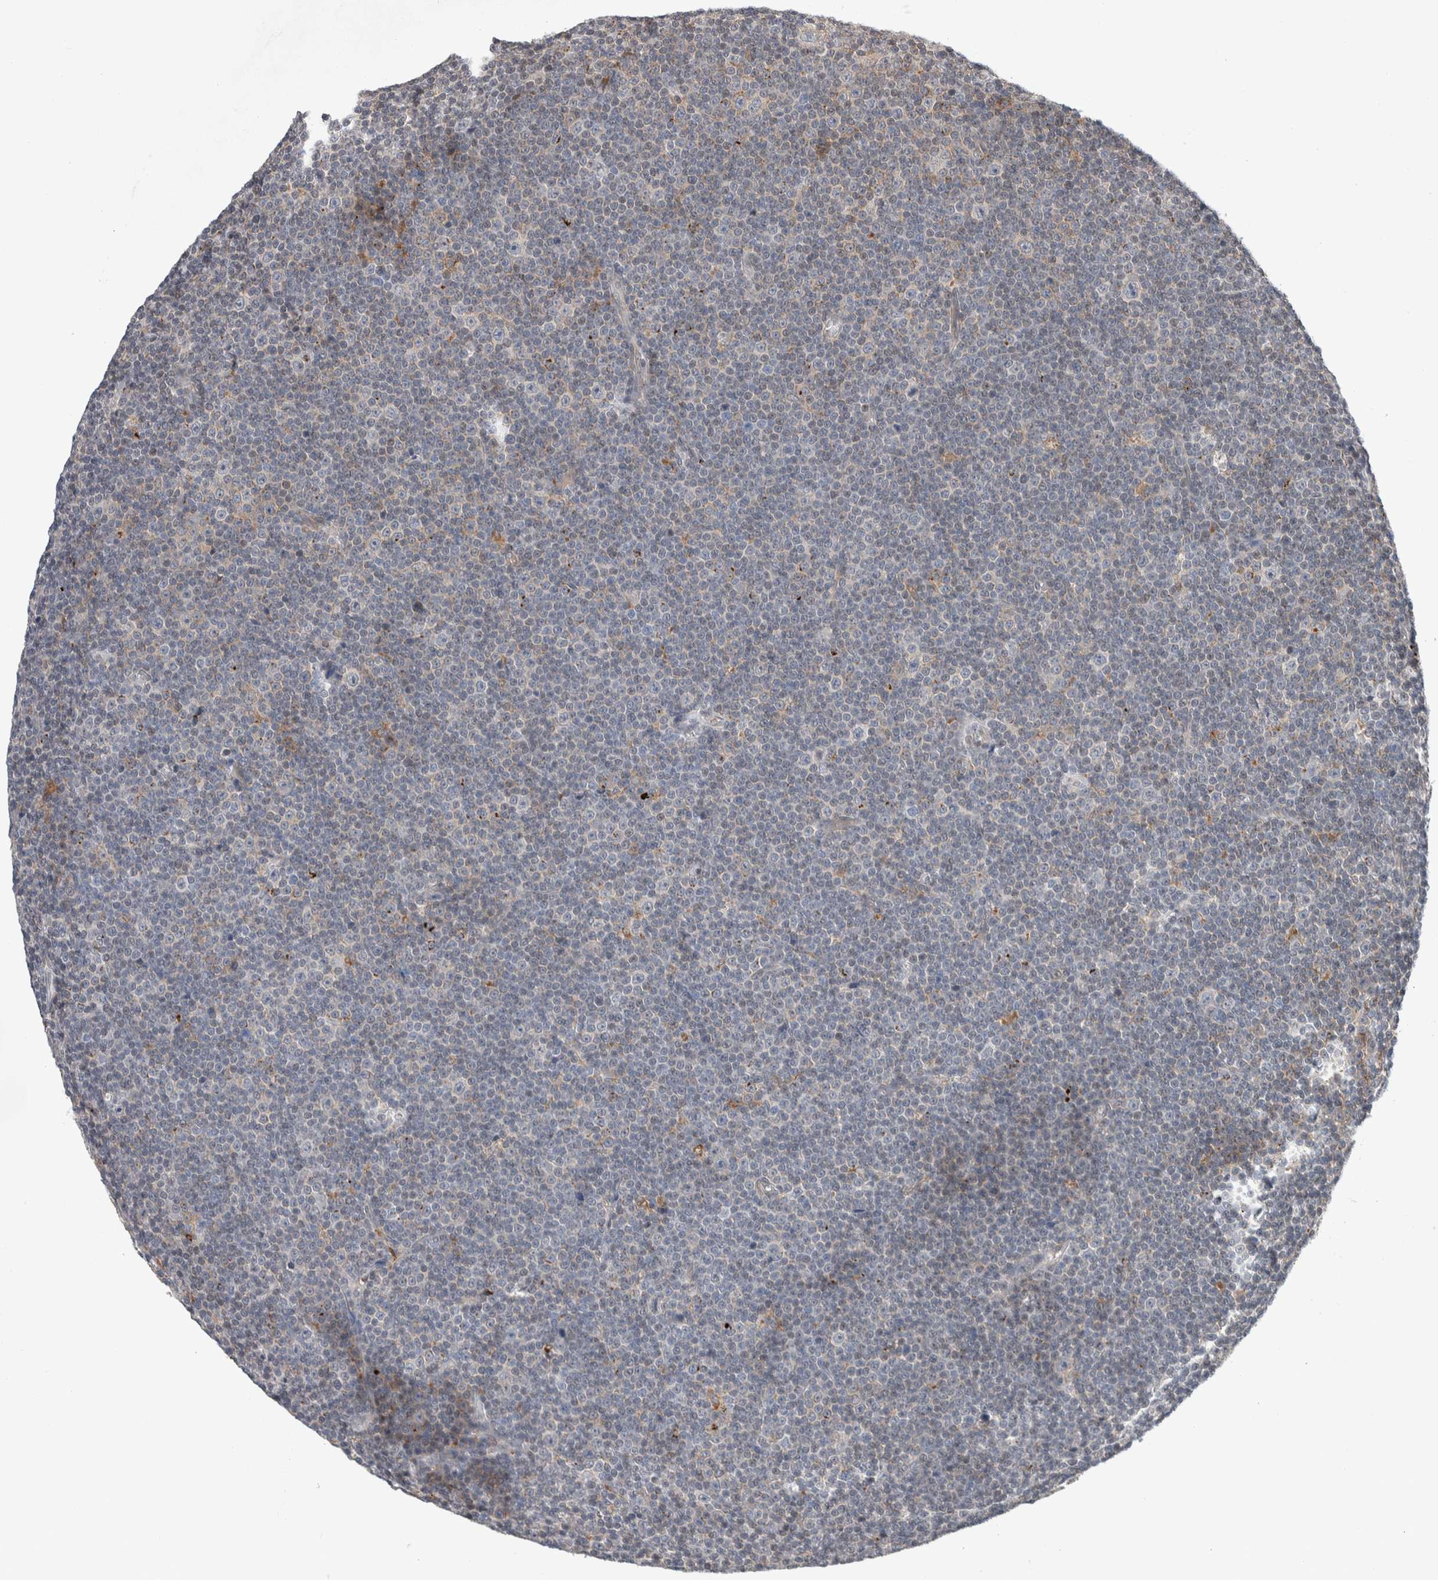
{"staining": {"intensity": "negative", "quantity": "none", "location": "none"}, "tissue": "lymphoma", "cell_type": "Tumor cells", "image_type": "cancer", "snomed": [{"axis": "morphology", "description": "Malignant lymphoma, non-Hodgkin's type, Low grade"}, {"axis": "topography", "description": "Lymph node"}], "caption": "Histopathology image shows no protein expression in tumor cells of low-grade malignant lymphoma, non-Hodgkin's type tissue. (Brightfield microscopy of DAB (3,3'-diaminobenzidine) immunohistochemistry at high magnification).", "gene": "KCNK1", "patient": {"sex": "female", "age": 67}}